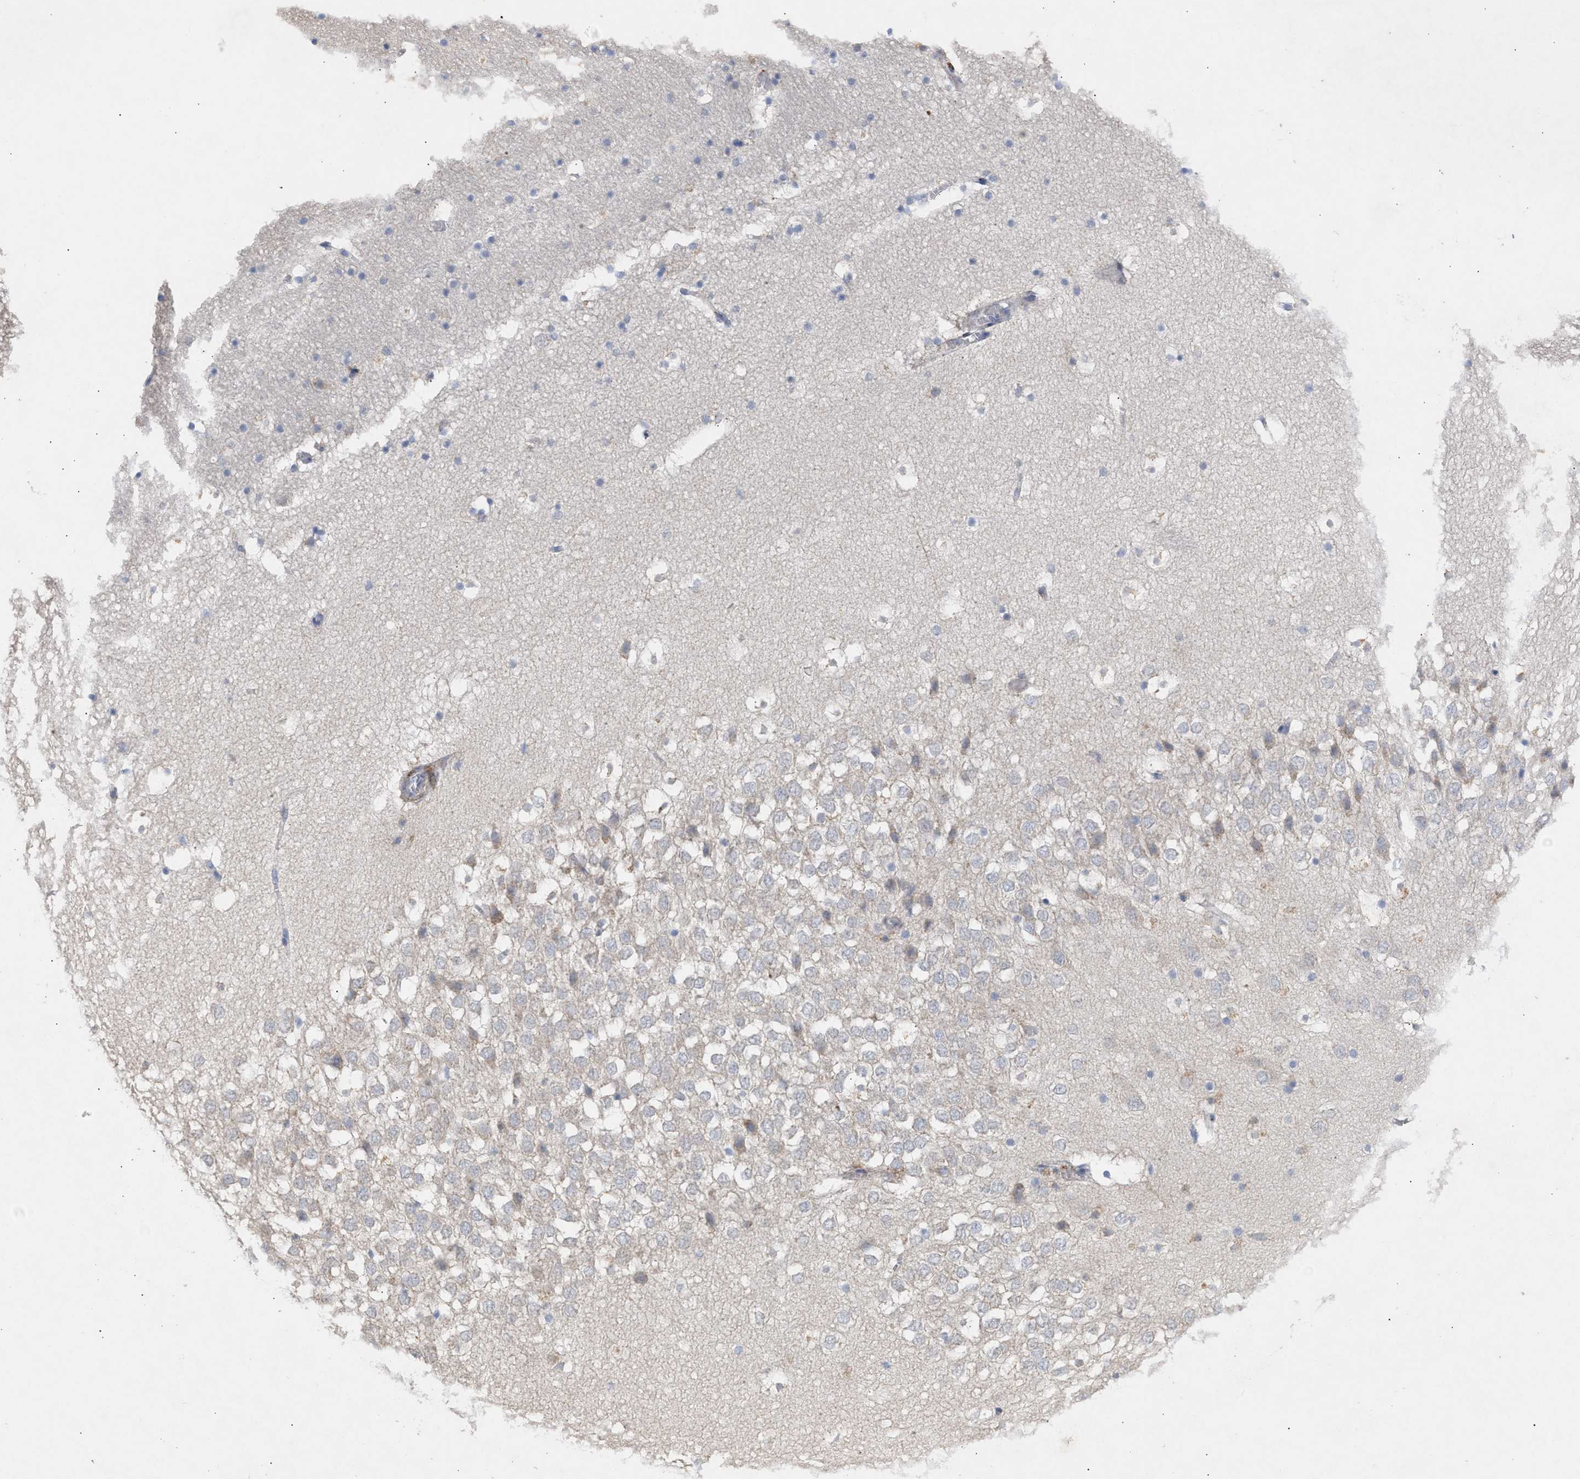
{"staining": {"intensity": "negative", "quantity": "none", "location": "none"}, "tissue": "hippocampus", "cell_type": "Glial cells", "image_type": "normal", "snomed": [{"axis": "morphology", "description": "Normal tissue, NOS"}, {"axis": "topography", "description": "Hippocampus"}], "caption": "An immunohistochemistry micrograph of benign hippocampus is shown. There is no staining in glial cells of hippocampus.", "gene": "SELENOM", "patient": {"sex": "male", "age": 45}}